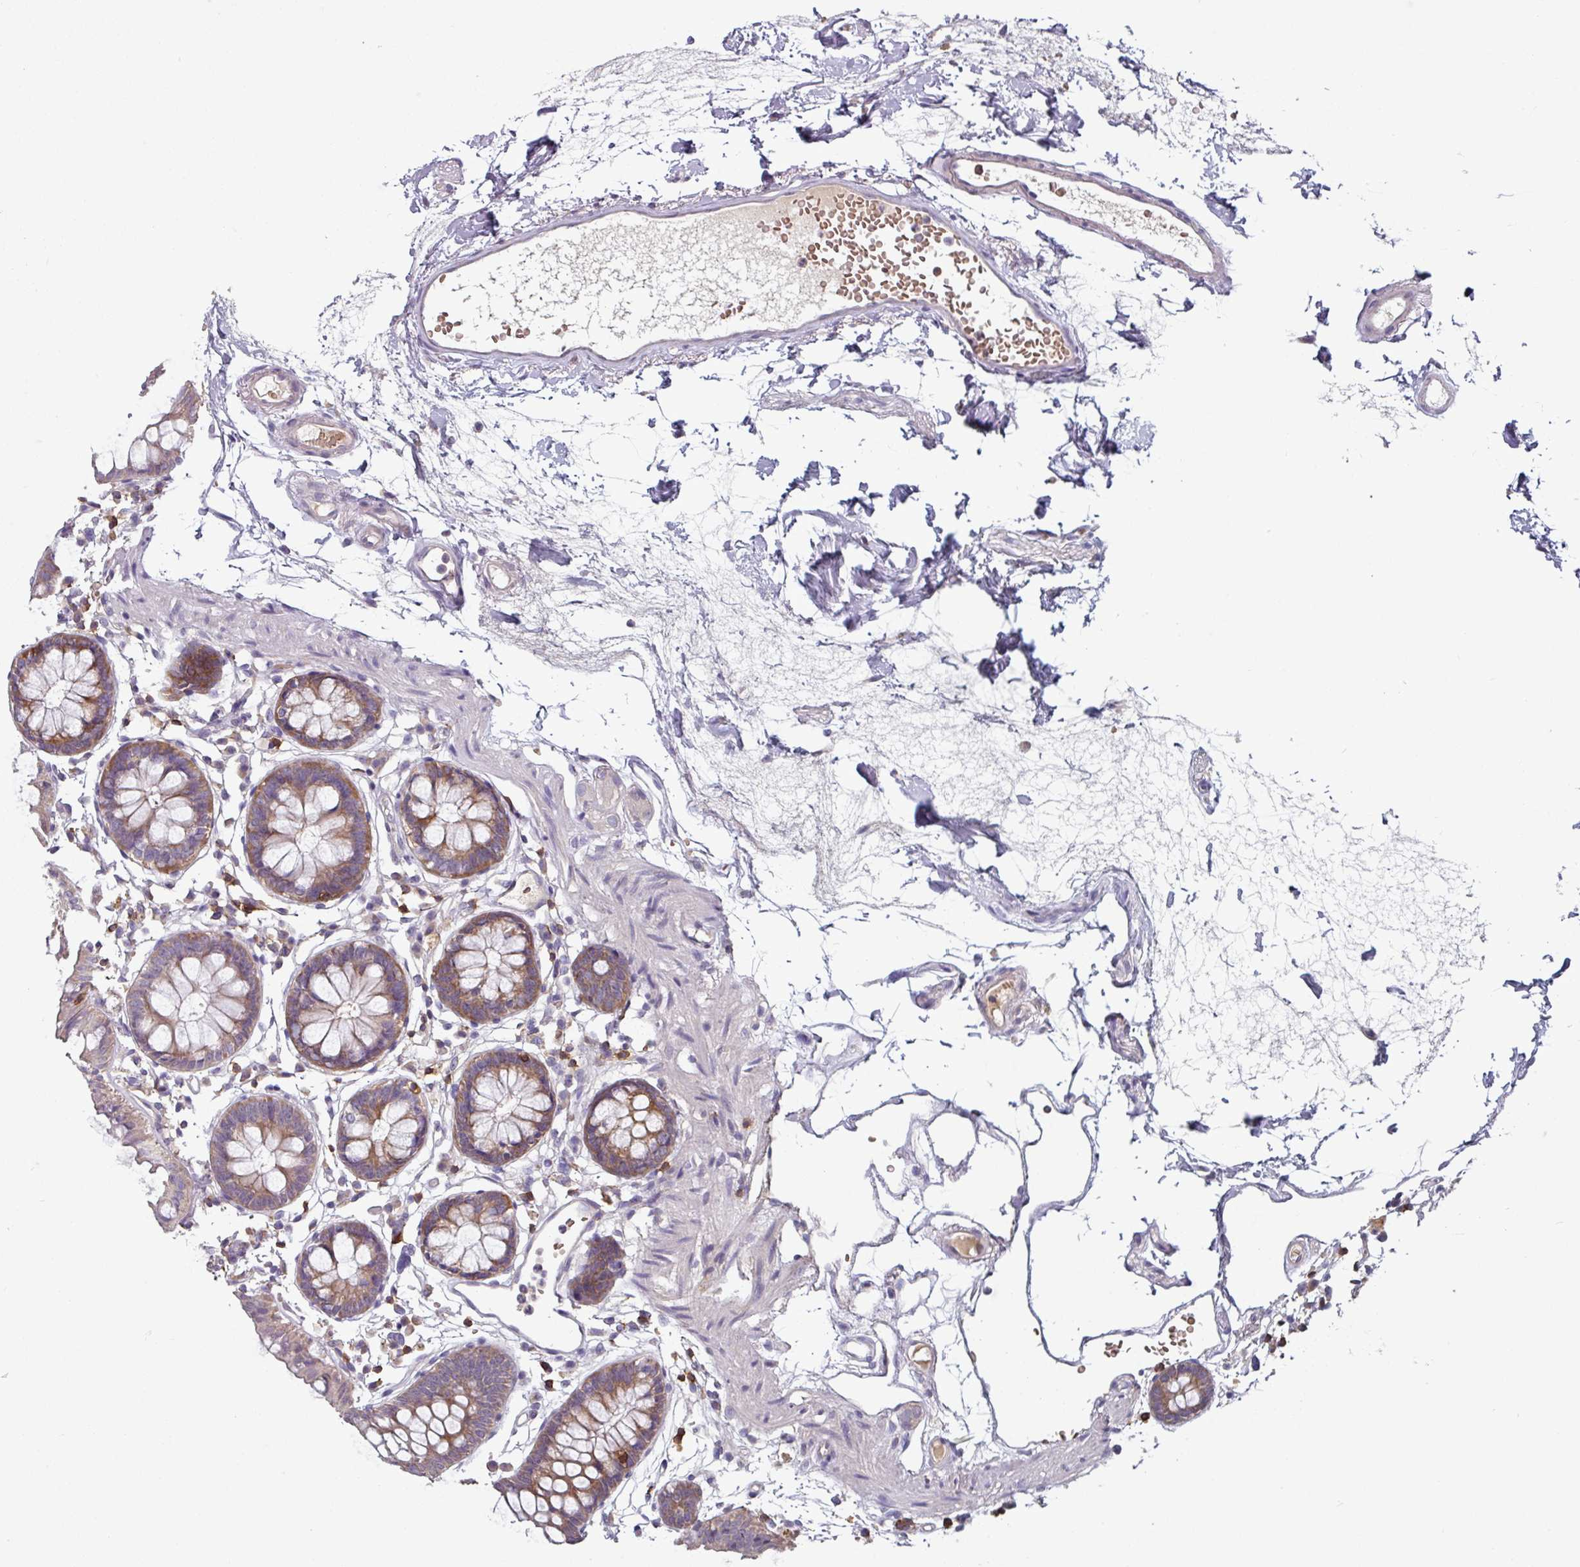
{"staining": {"intensity": "negative", "quantity": "none", "location": "none"}, "tissue": "colon", "cell_type": "Endothelial cells", "image_type": "normal", "snomed": [{"axis": "morphology", "description": "Normal tissue, NOS"}, {"axis": "topography", "description": "Colon"}], "caption": "A high-resolution image shows immunohistochemistry staining of unremarkable colon, which displays no significant positivity in endothelial cells. Brightfield microscopy of immunohistochemistry (IHC) stained with DAB (3,3'-diaminobenzidine) (brown) and hematoxylin (blue), captured at high magnification.", "gene": "CD3G", "patient": {"sex": "female", "age": 84}}